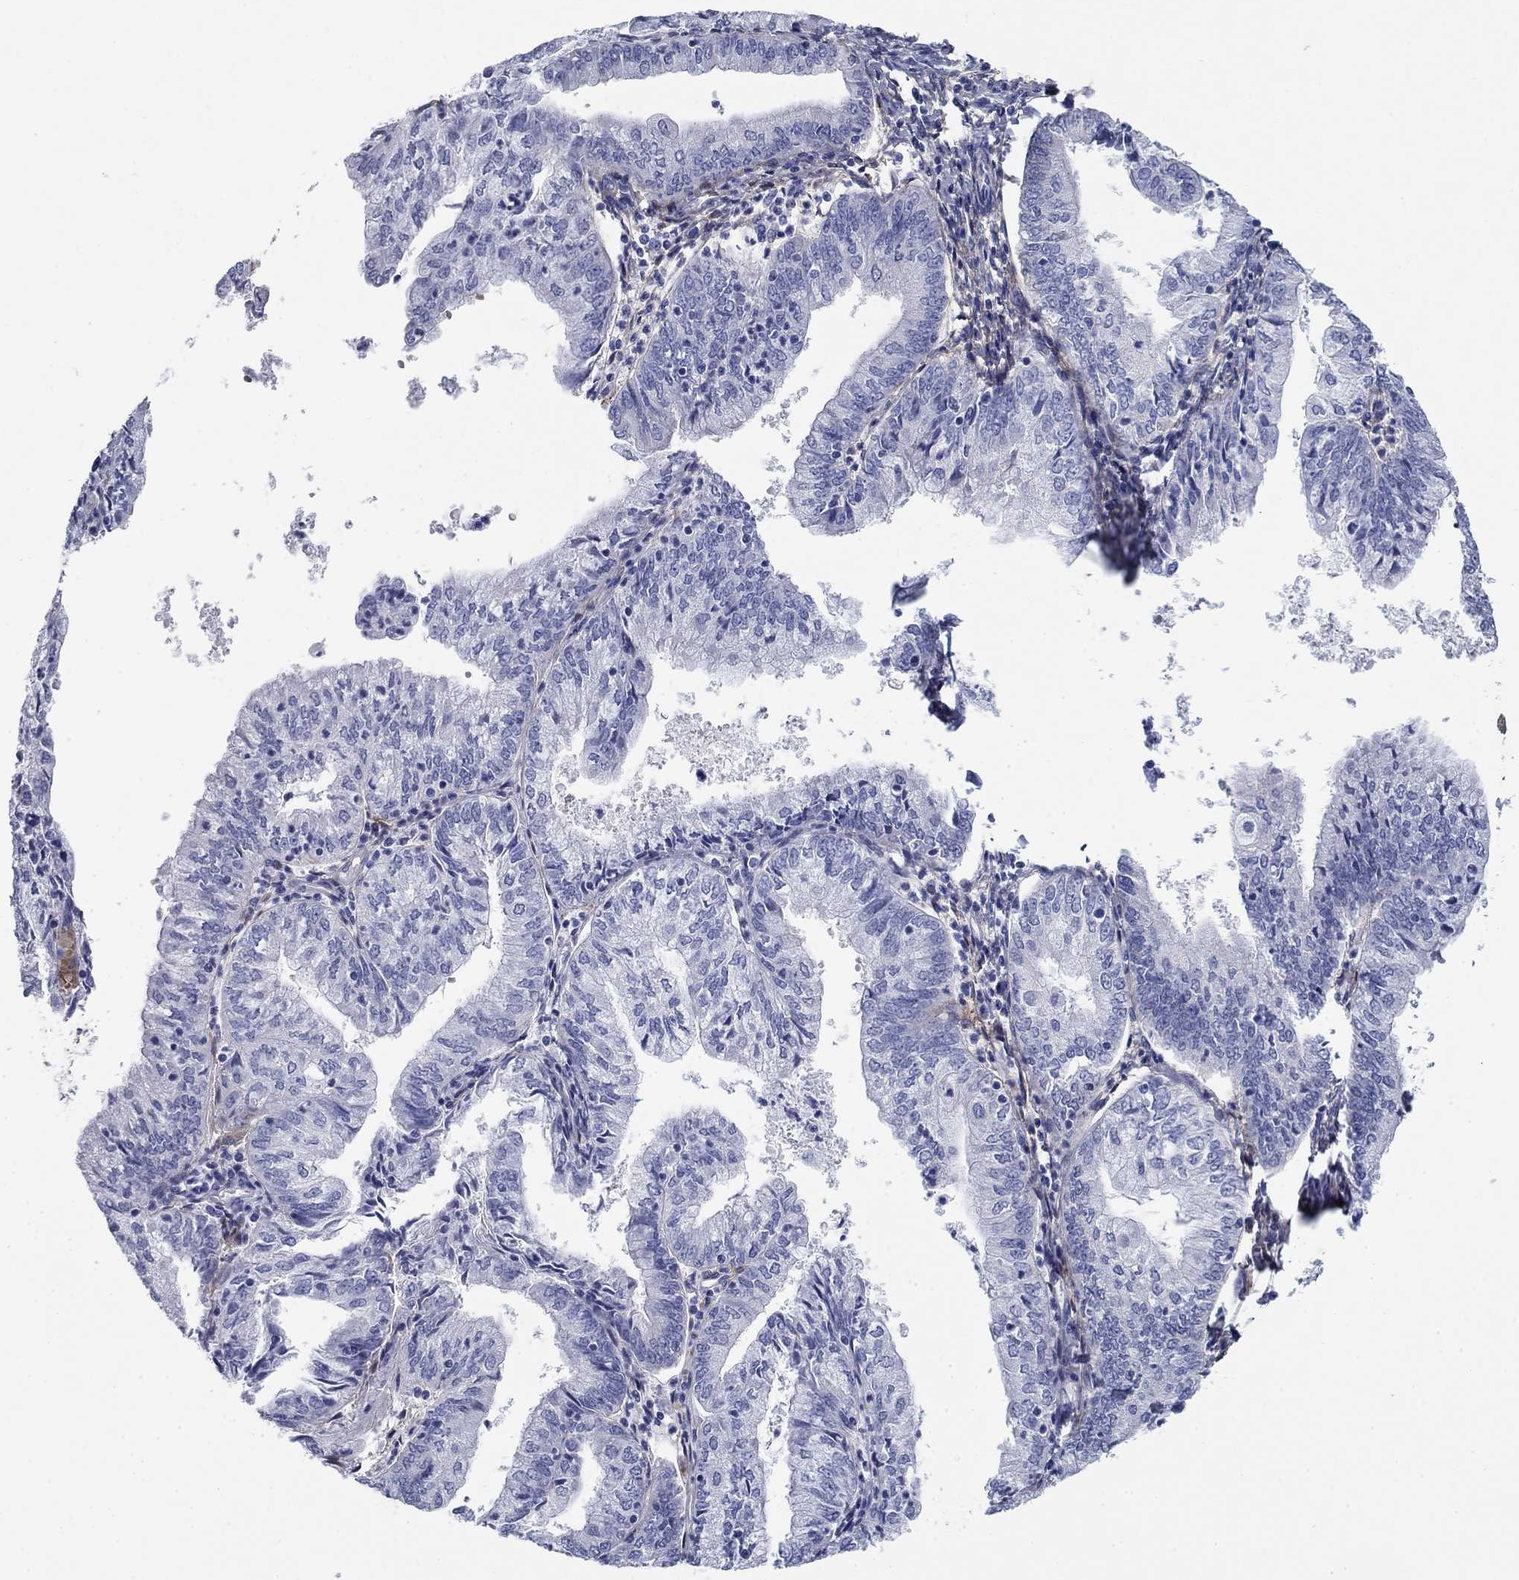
{"staining": {"intensity": "negative", "quantity": "none", "location": "none"}, "tissue": "endometrial cancer", "cell_type": "Tumor cells", "image_type": "cancer", "snomed": [{"axis": "morphology", "description": "Adenocarcinoma, NOS"}, {"axis": "topography", "description": "Endometrium"}], "caption": "Immunohistochemical staining of human endometrial adenocarcinoma exhibits no significant staining in tumor cells.", "gene": "GPC1", "patient": {"sex": "female", "age": 55}}